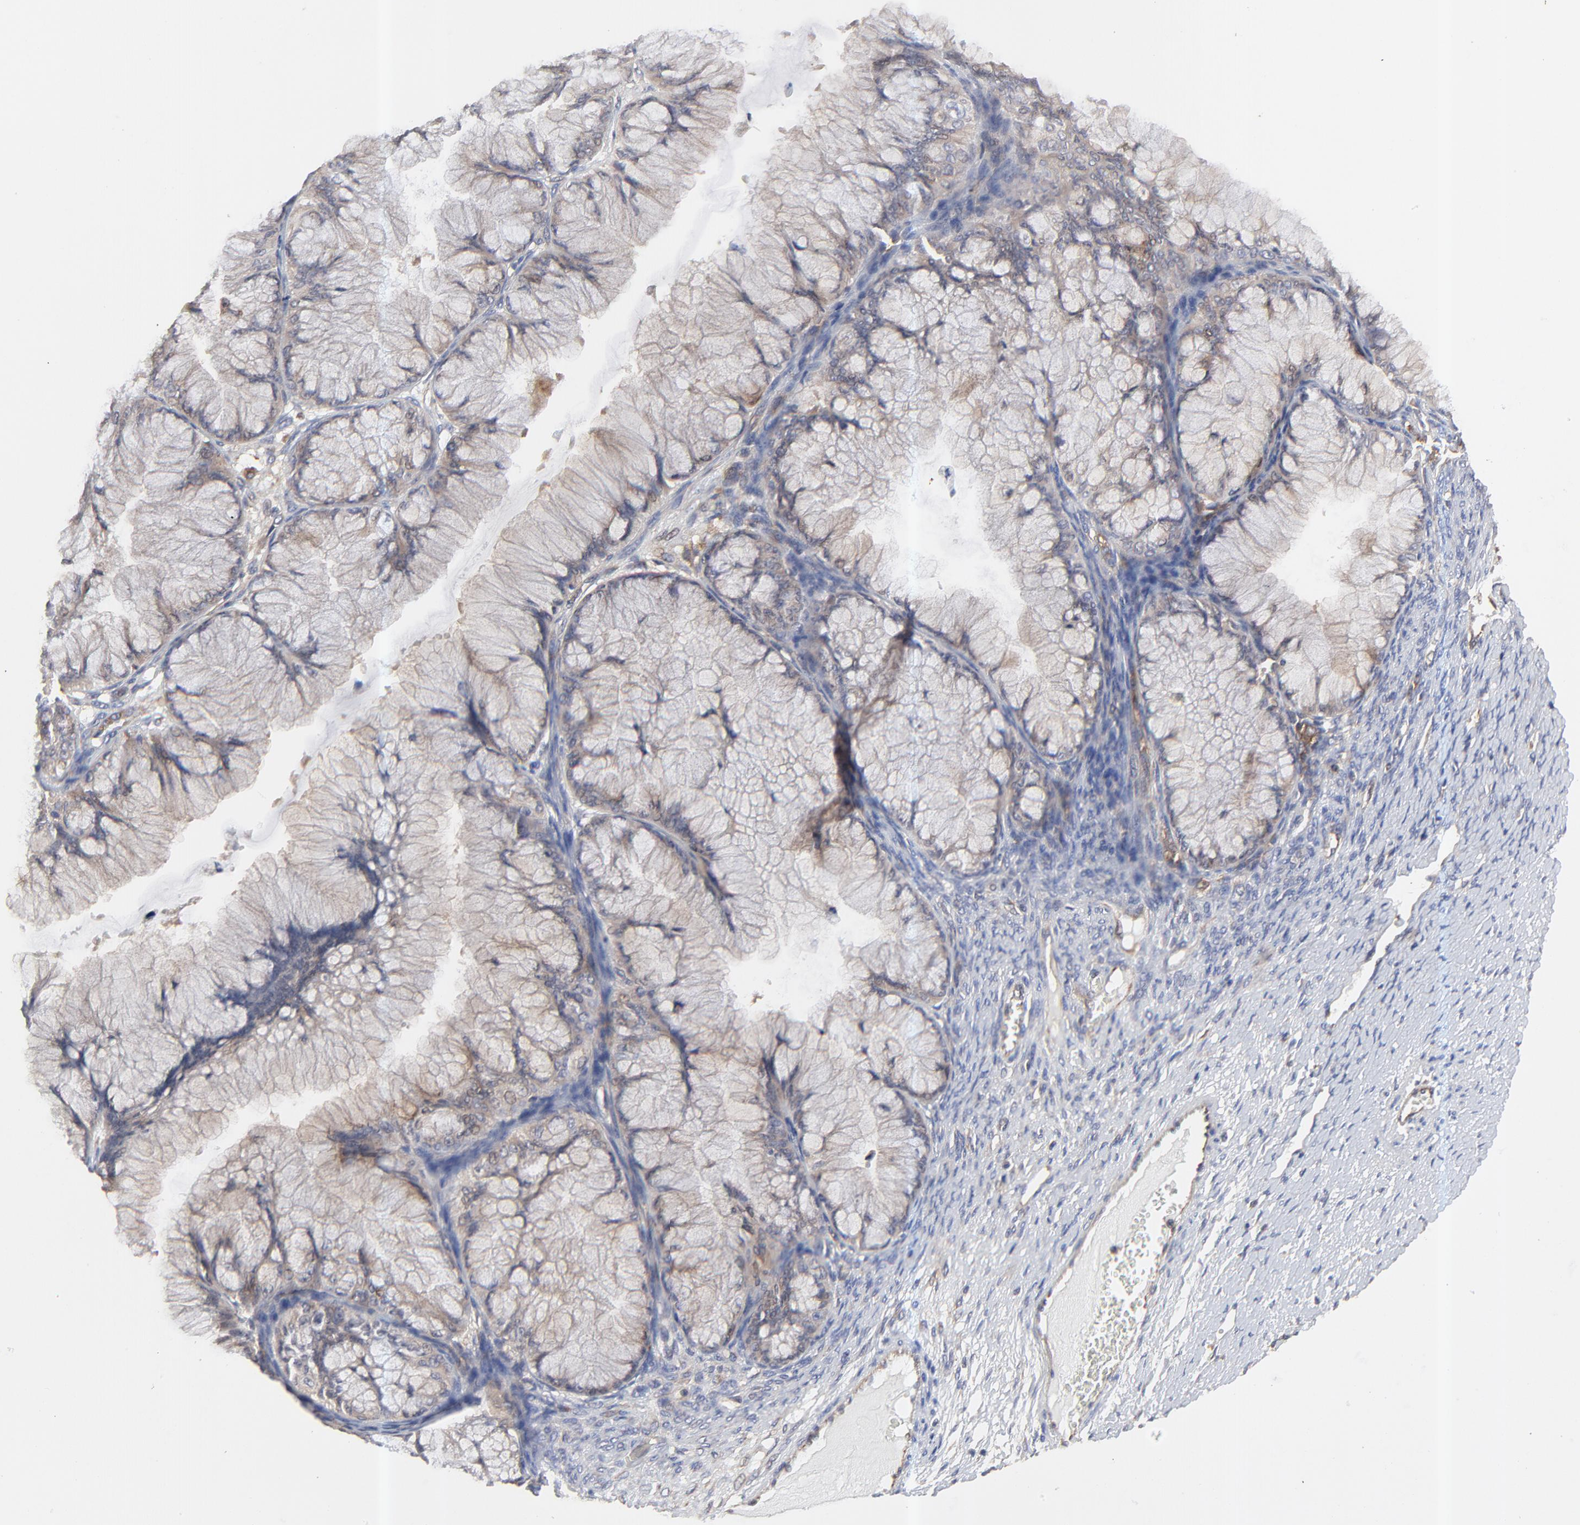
{"staining": {"intensity": "moderate", "quantity": ">75%", "location": "cytoplasmic/membranous"}, "tissue": "ovarian cancer", "cell_type": "Tumor cells", "image_type": "cancer", "snomed": [{"axis": "morphology", "description": "Cystadenocarcinoma, mucinous, NOS"}, {"axis": "topography", "description": "Ovary"}], "caption": "DAB (3,3'-diaminobenzidine) immunohistochemical staining of human ovarian cancer reveals moderate cytoplasmic/membranous protein staining in approximately >75% of tumor cells.", "gene": "RAB9A", "patient": {"sex": "female", "age": 63}}